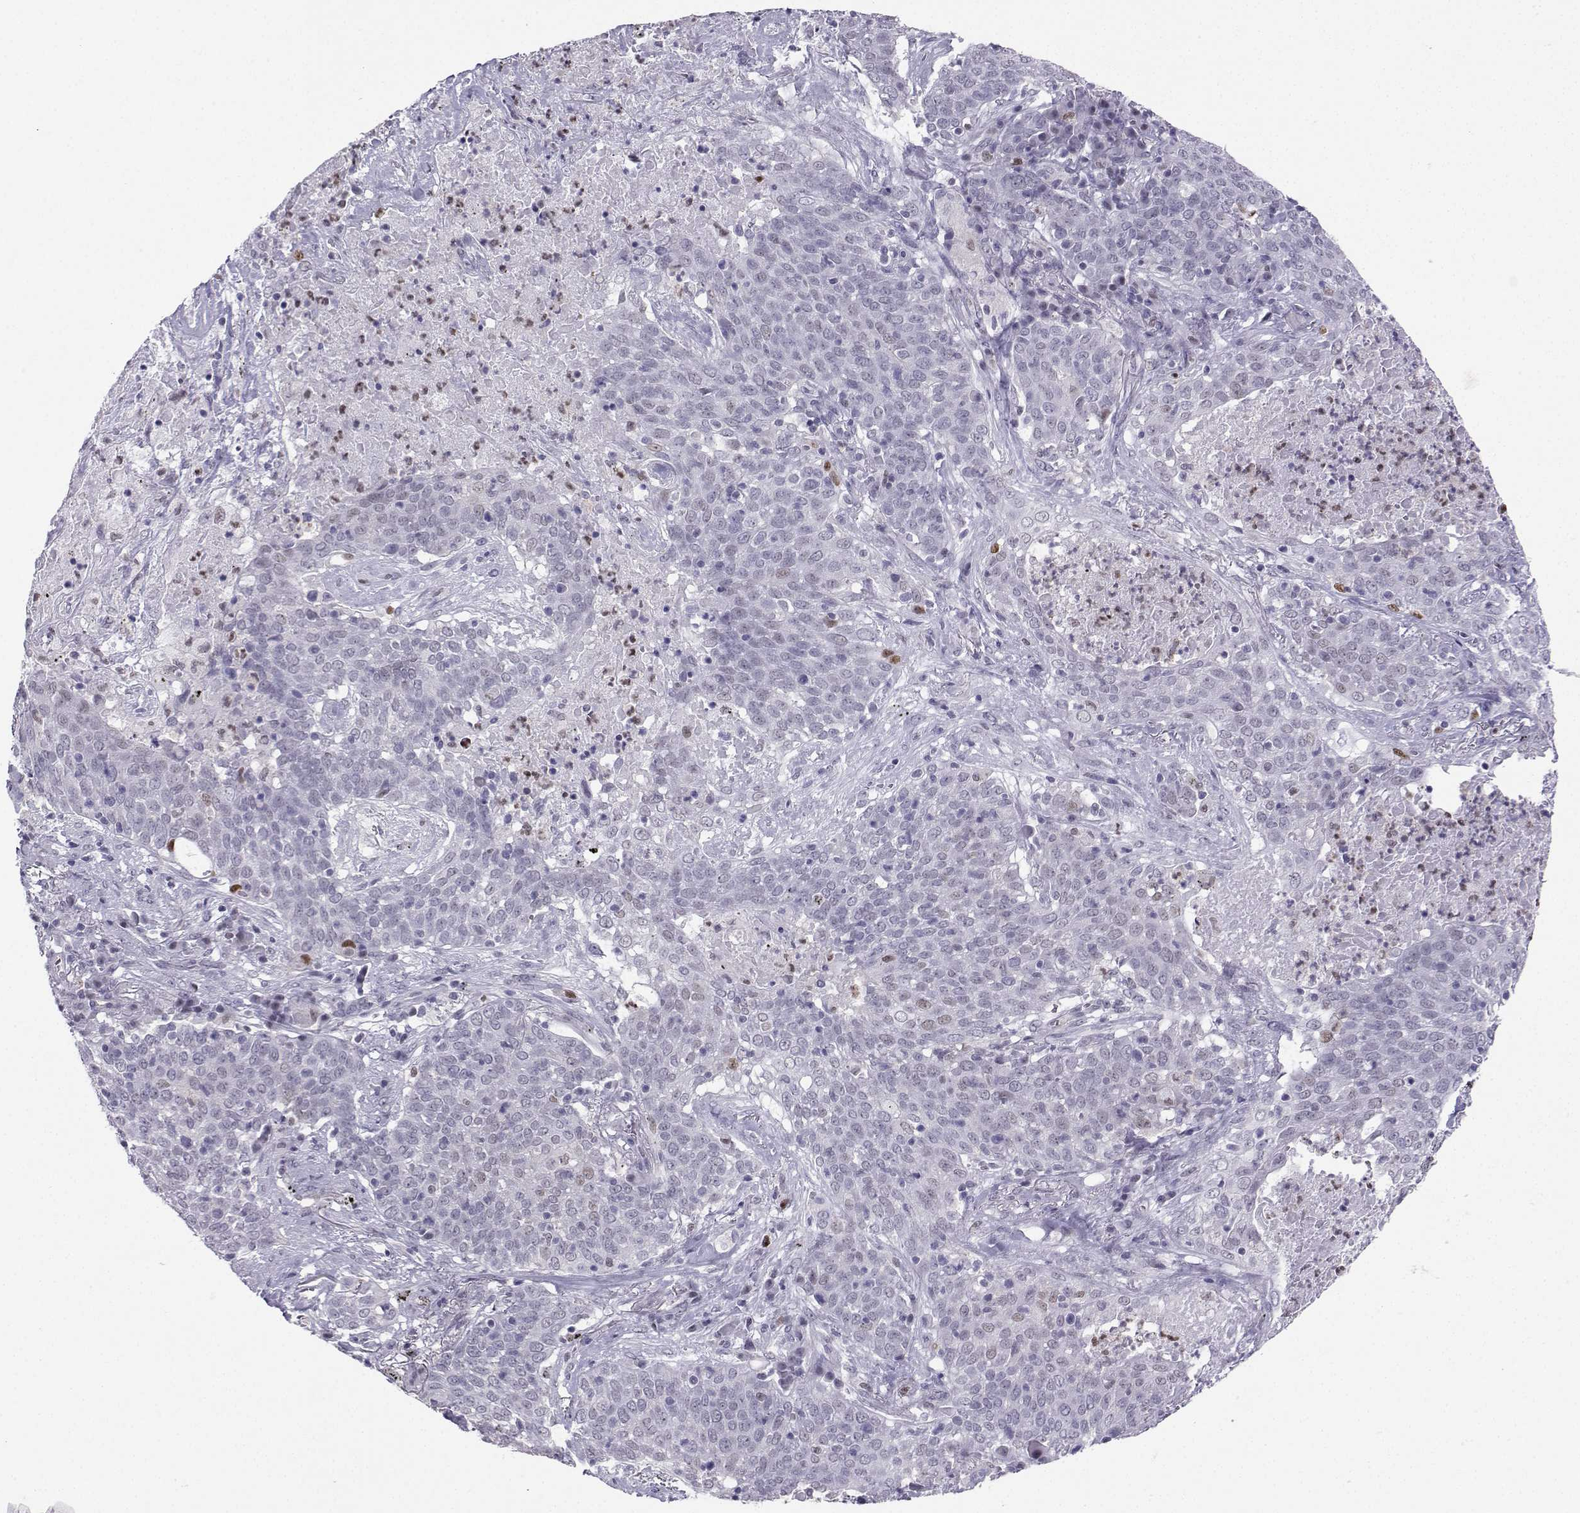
{"staining": {"intensity": "negative", "quantity": "none", "location": "none"}, "tissue": "lung cancer", "cell_type": "Tumor cells", "image_type": "cancer", "snomed": [{"axis": "morphology", "description": "Squamous cell carcinoma, NOS"}, {"axis": "topography", "description": "Lung"}], "caption": "IHC image of human squamous cell carcinoma (lung) stained for a protein (brown), which exhibits no staining in tumor cells.", "gene": "TEDC2", "patient": {"sex": "male", "age": 82}}